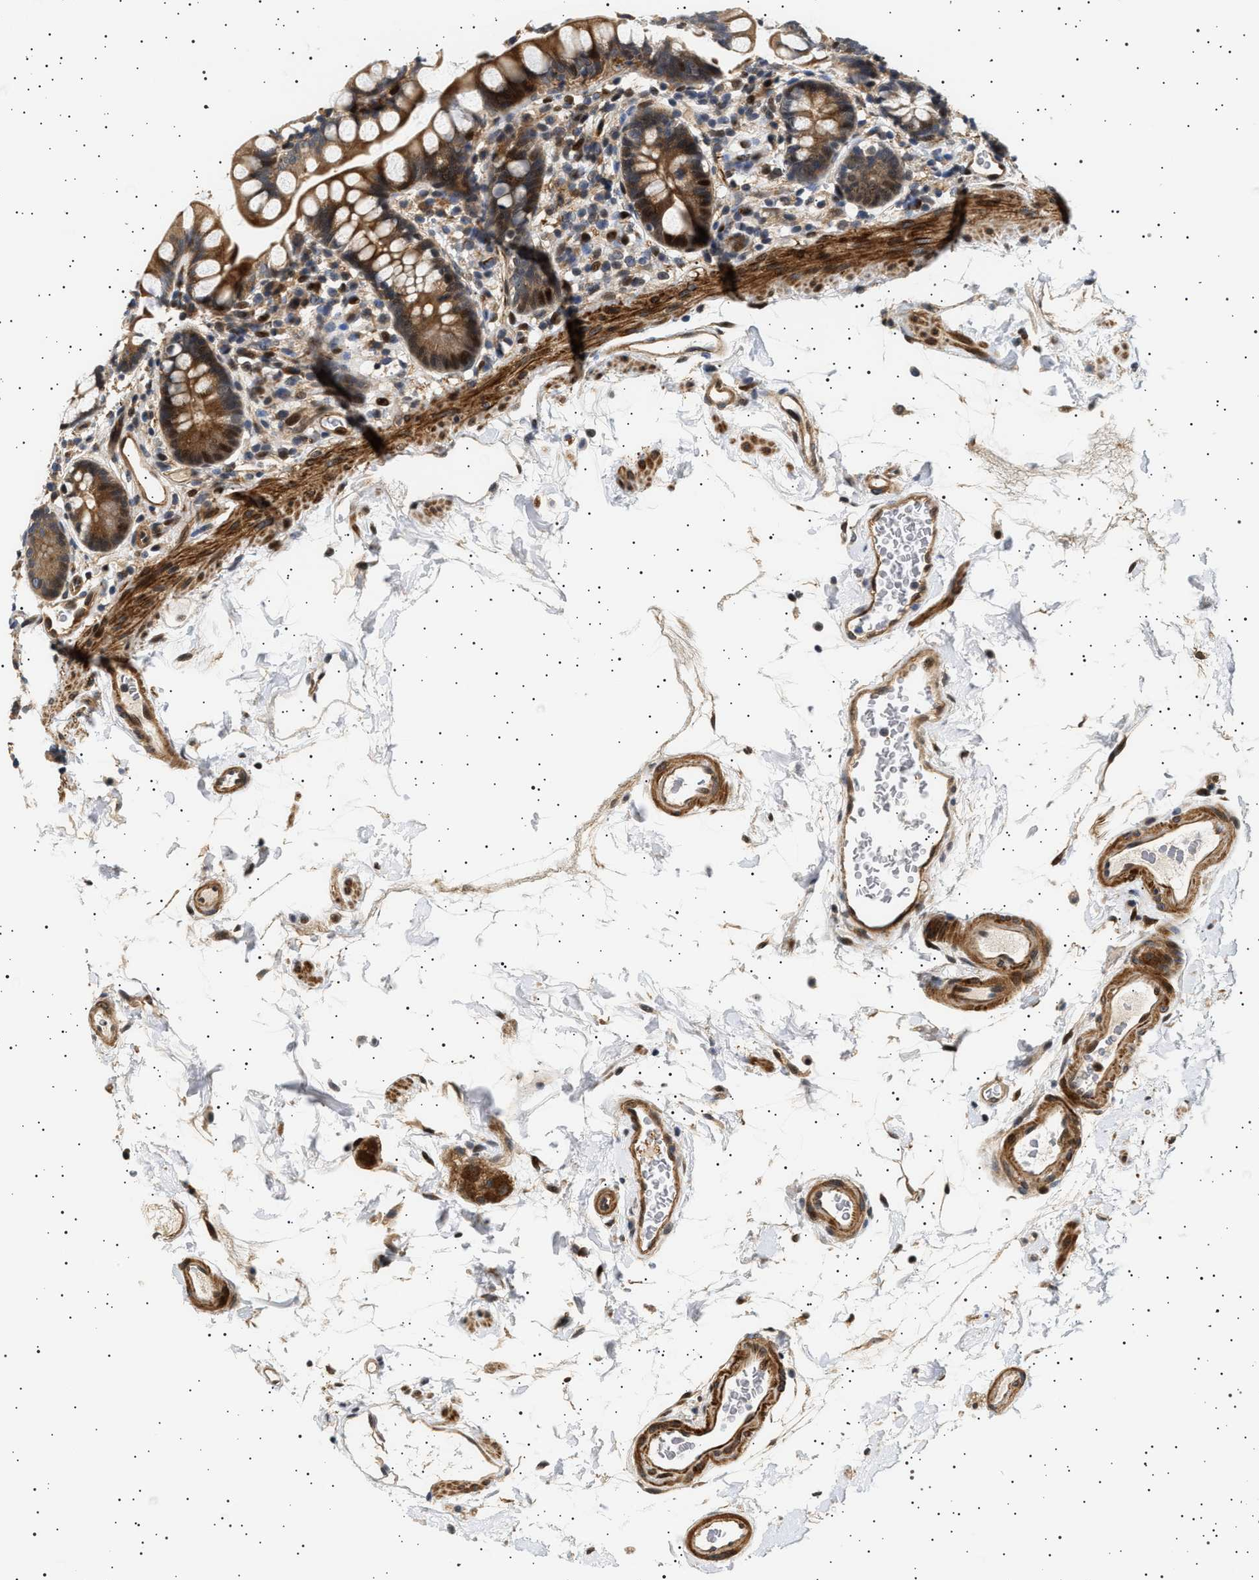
{"staining": {"intensity": "moderate", "quantity": ">75%", "location": "cytoplasmic/membranous,nuclear"}, "tissue": "small intestine", "cell_type": "Glandular cells", "image_type": "normal", "snomed": [{"axis": "morphology", "description": "Normal tissue, NOS"}, {"axis": "topography", "description": "Small intestine"}], "caption": "An image of human small intestine stained for a protein reveals moderate cytoplasmic/membranous,nuclear brown staining in glandular cells. (IHC, brightfield microscopy, high magnification).", "gene": "BAG3", "patient": {"sex": "female", "age": 84}}